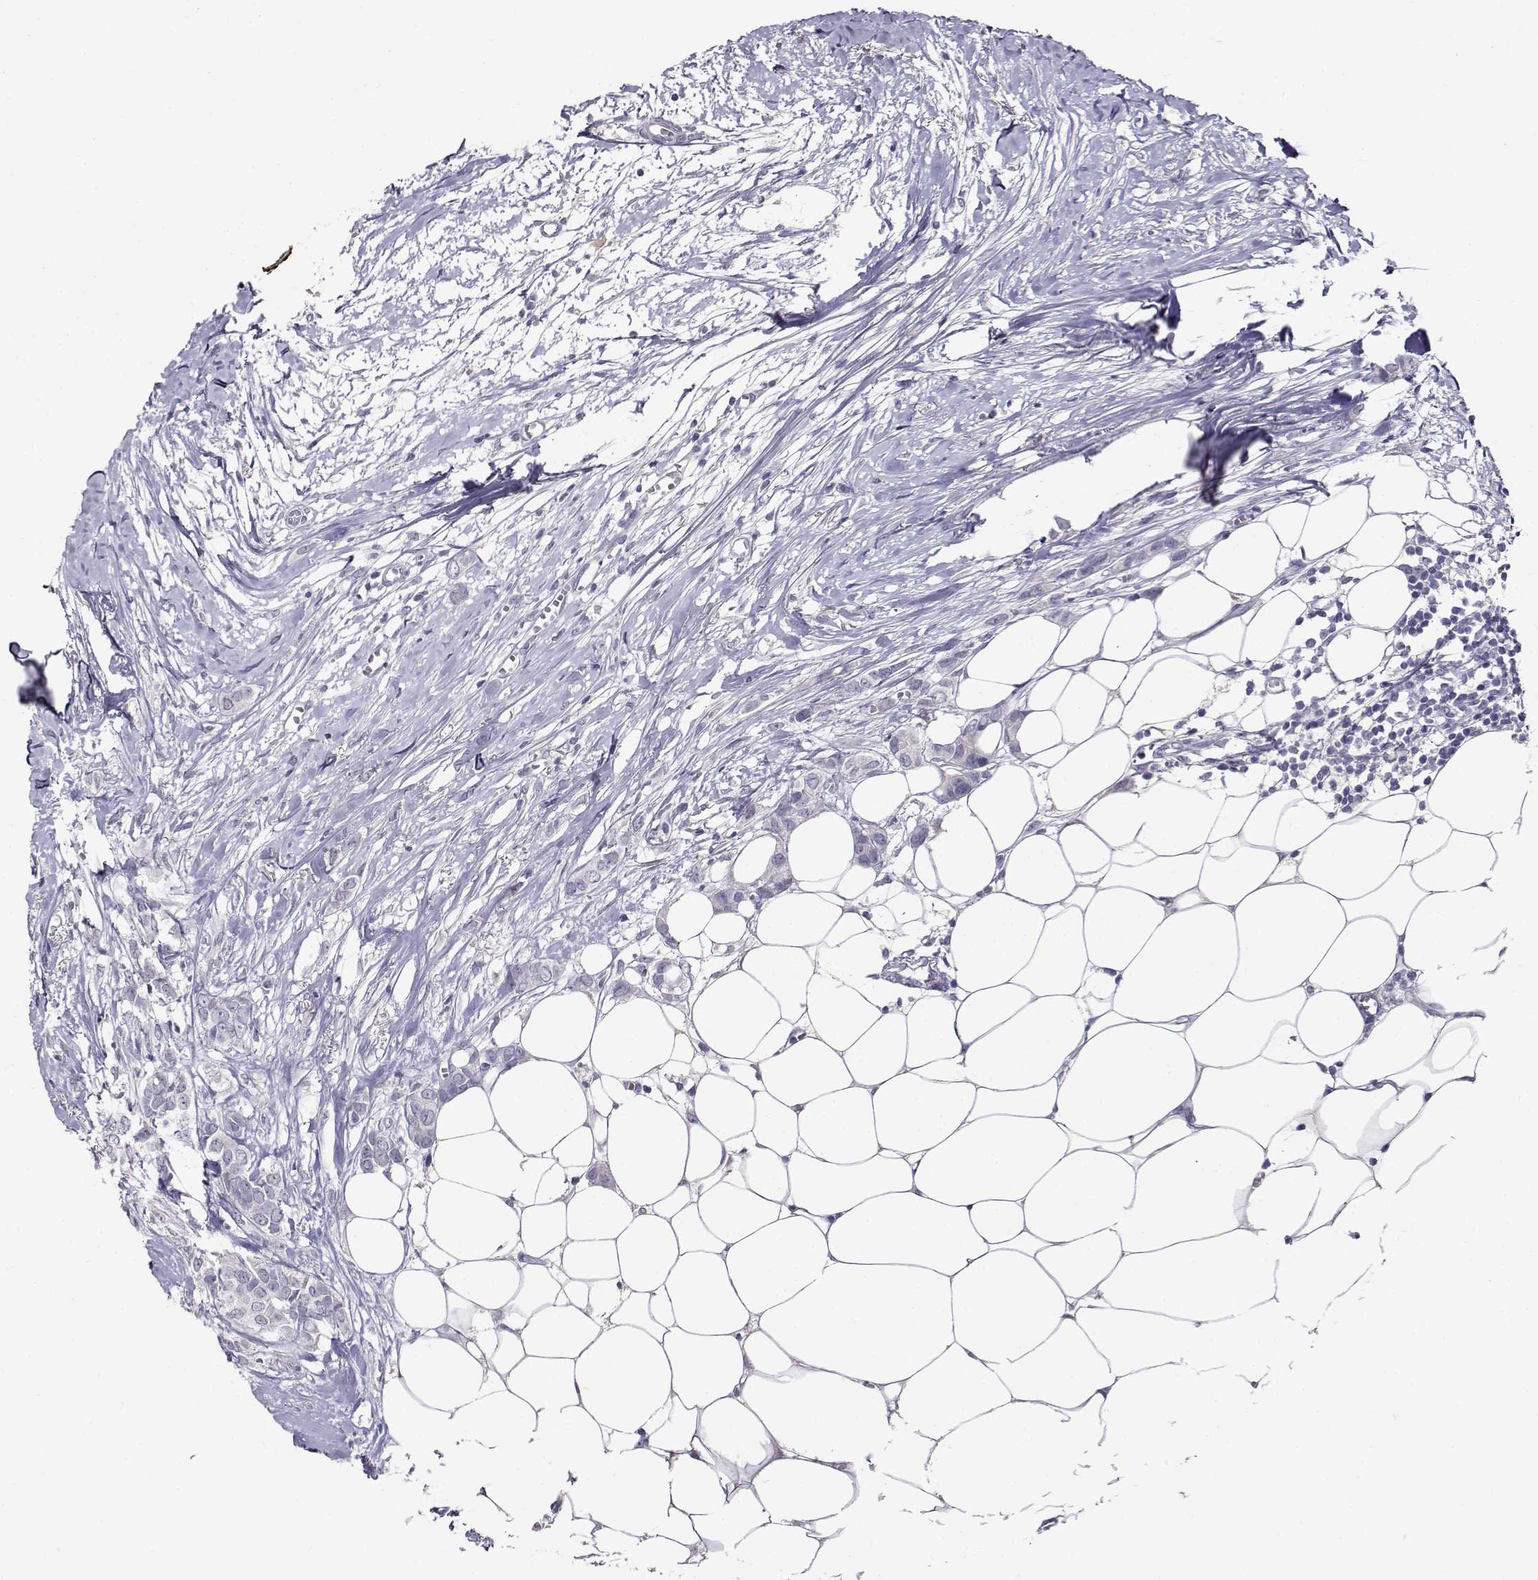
{"staining": {"intensity": "negative", "quantity": "none", "location": "none"}, "tissue": "breast cancer", "cell_type": "Tumor cells", "image_type": "cancer", "snomed": [{"axis": "morphology", "description": "Duct carcinoma"}, {"axis": "topography", "description": "Breast"}], "caption": "An IHC photomicrograph of infiltrating ductal carcinoma (breast) is shown. There is no staining in tumor cells of infiltrating ductal carcinoma (breast).", "gene": "RHOXF2", "patient": {"sex": "female", "age": 85}}